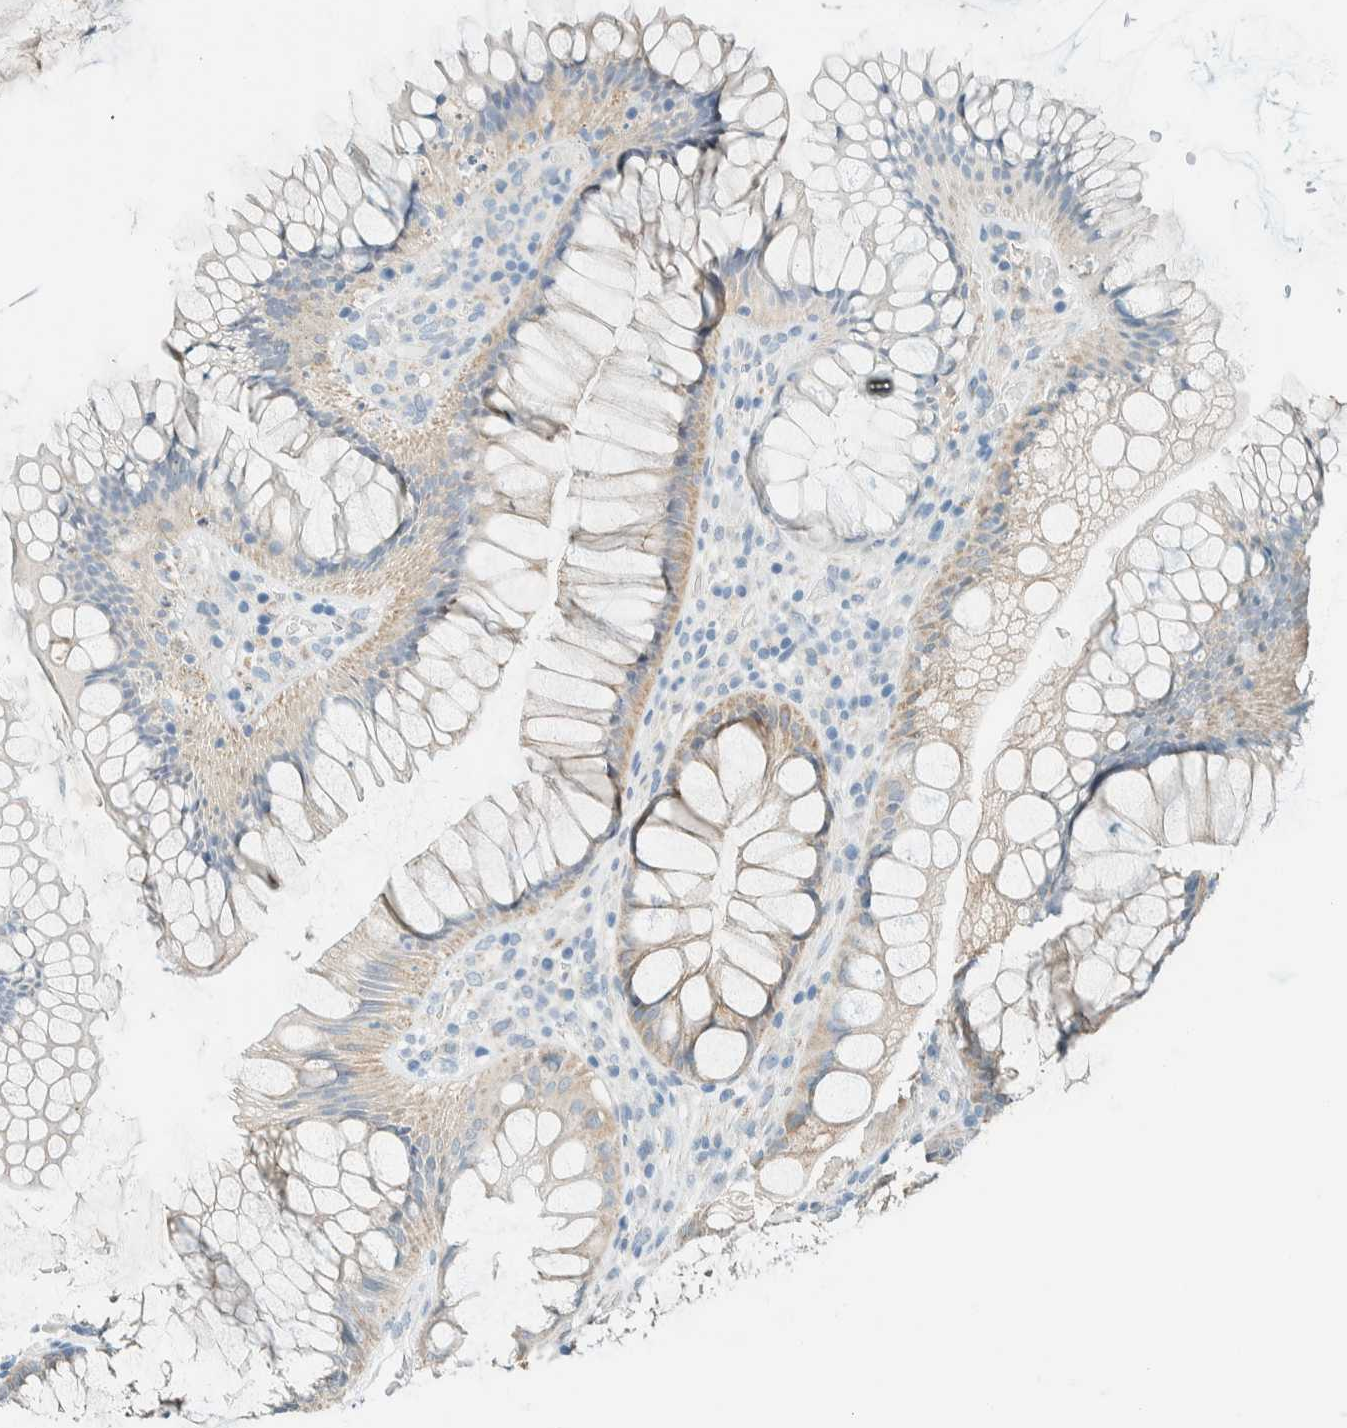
{"staining": {"intensity": "weak", "quantity": "25%-75%", "location": "cytoplasmic/membranous"}, "tissue": "rectum", "cell_type": "Glandular cells", "image_type": "normal", "snomed": [{"axis": "morphology", "description": "Normal tissue, NOS"}, {"axis": "topography", "description": "Rectum"}], "caption": "Weak cytoplasmic/membranous expression for a protein is present in approximately 25%-75% of glandular cells of benign rectum using immunohistochemistry (IHC).", "gene": "ALDH7A1", "patient": {"sex": "male", "age": 51}}